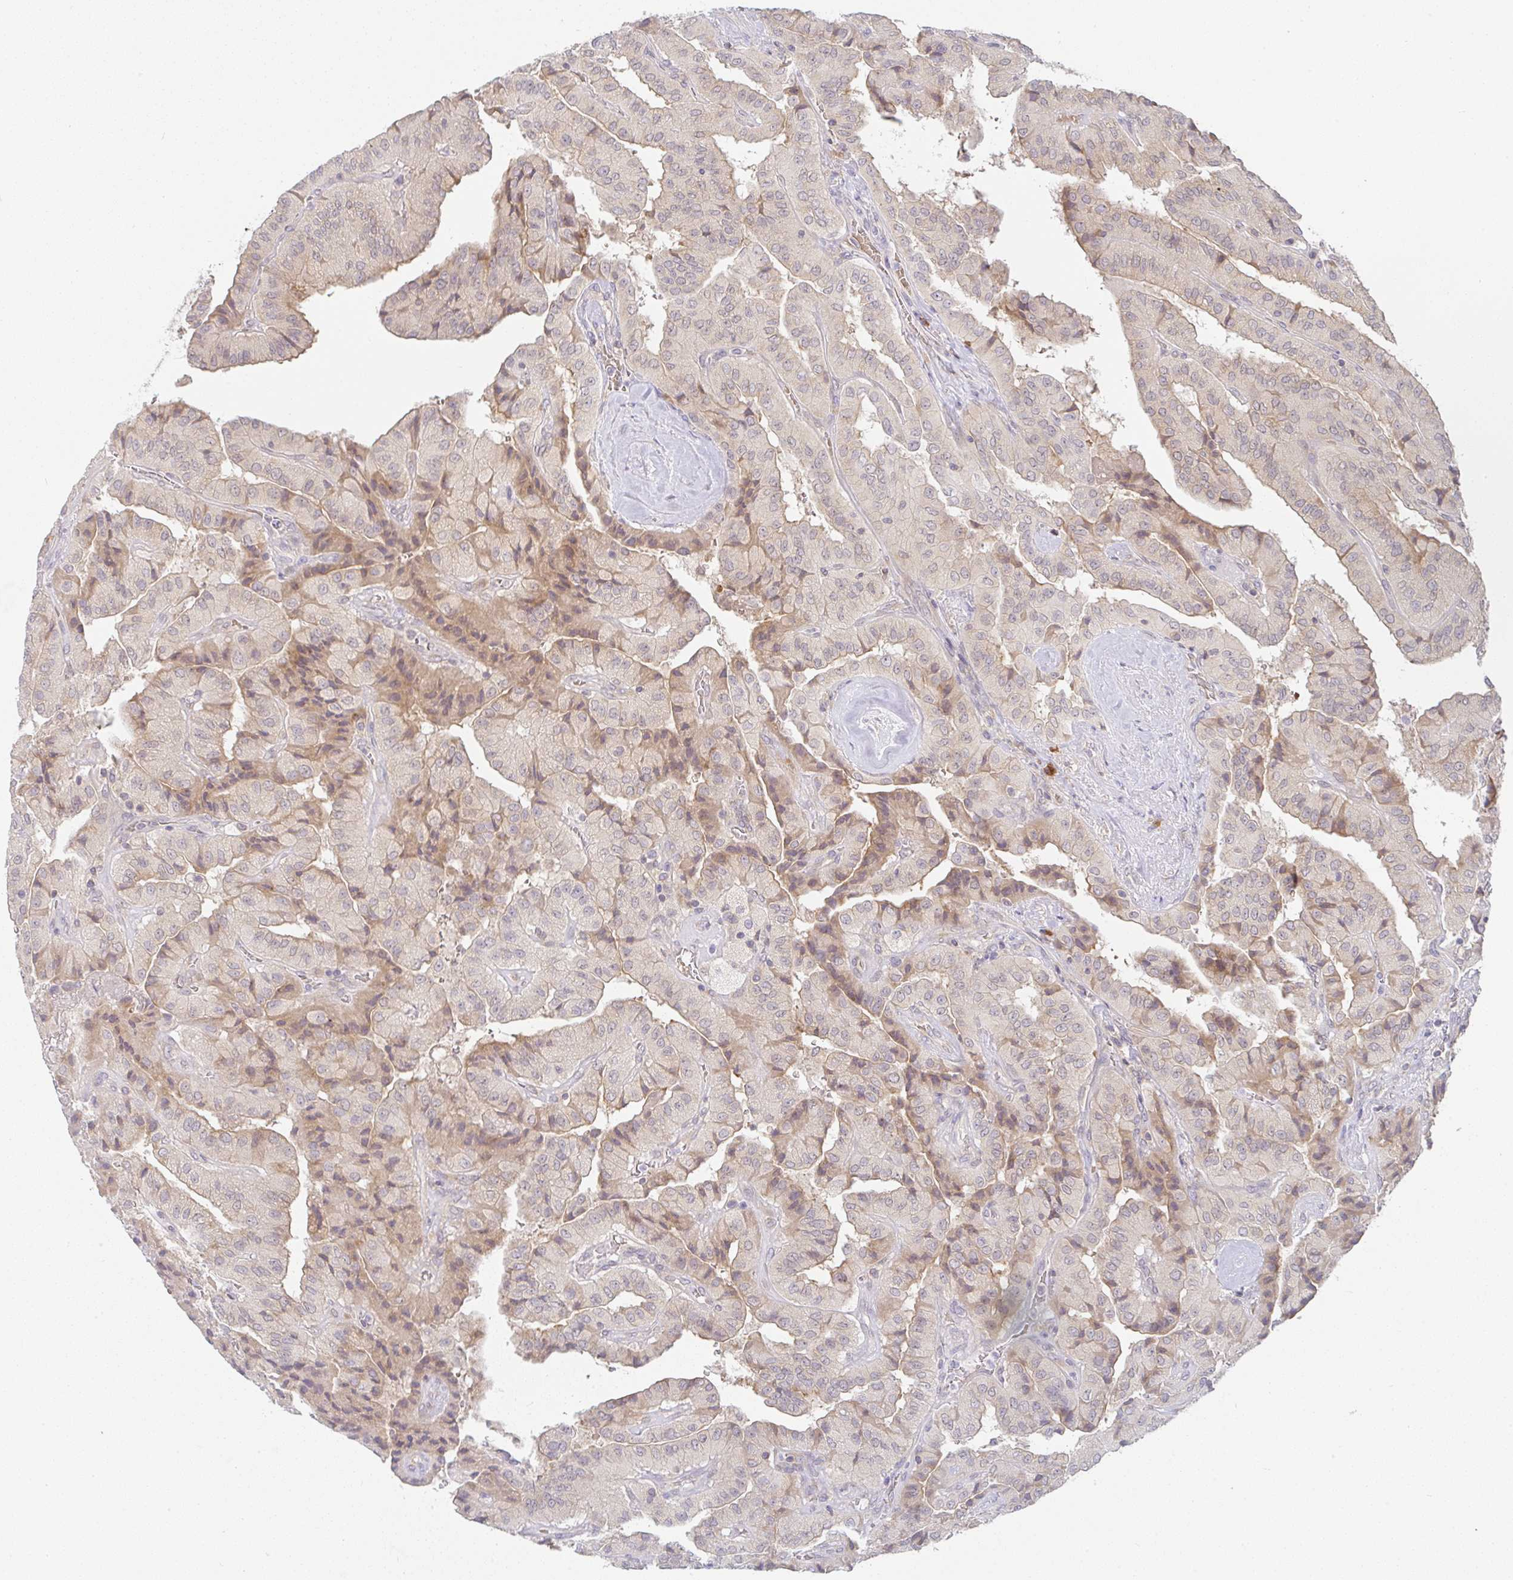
{"staining": {"intensity": "moderate", "quantity": "25%-75%", "location": "cytoplasmic/membranous"}, "tissue": "thyroid cancer", "cell_type": "Tumor cells", "image_type": "cancer", "snomed": [{"axis": "morphology", "description": "Normal tissue, NOS"}, {"axis": "morphology", "description": "Papillary adenocarcinoma, NOS"}, {"axis": "topography", "description": "Thyroid gland"}], "caption": "This histopathology image shows immunohistochemistry (IHC) staining of thyroid cancer (papillary adenocarcinoma), with medium moderate cytoplasmic/membranous expression in approximately 25%-75% of tumor cells.", "gene": "DERL2", "patient": {"sex": "female", "age": 59}}